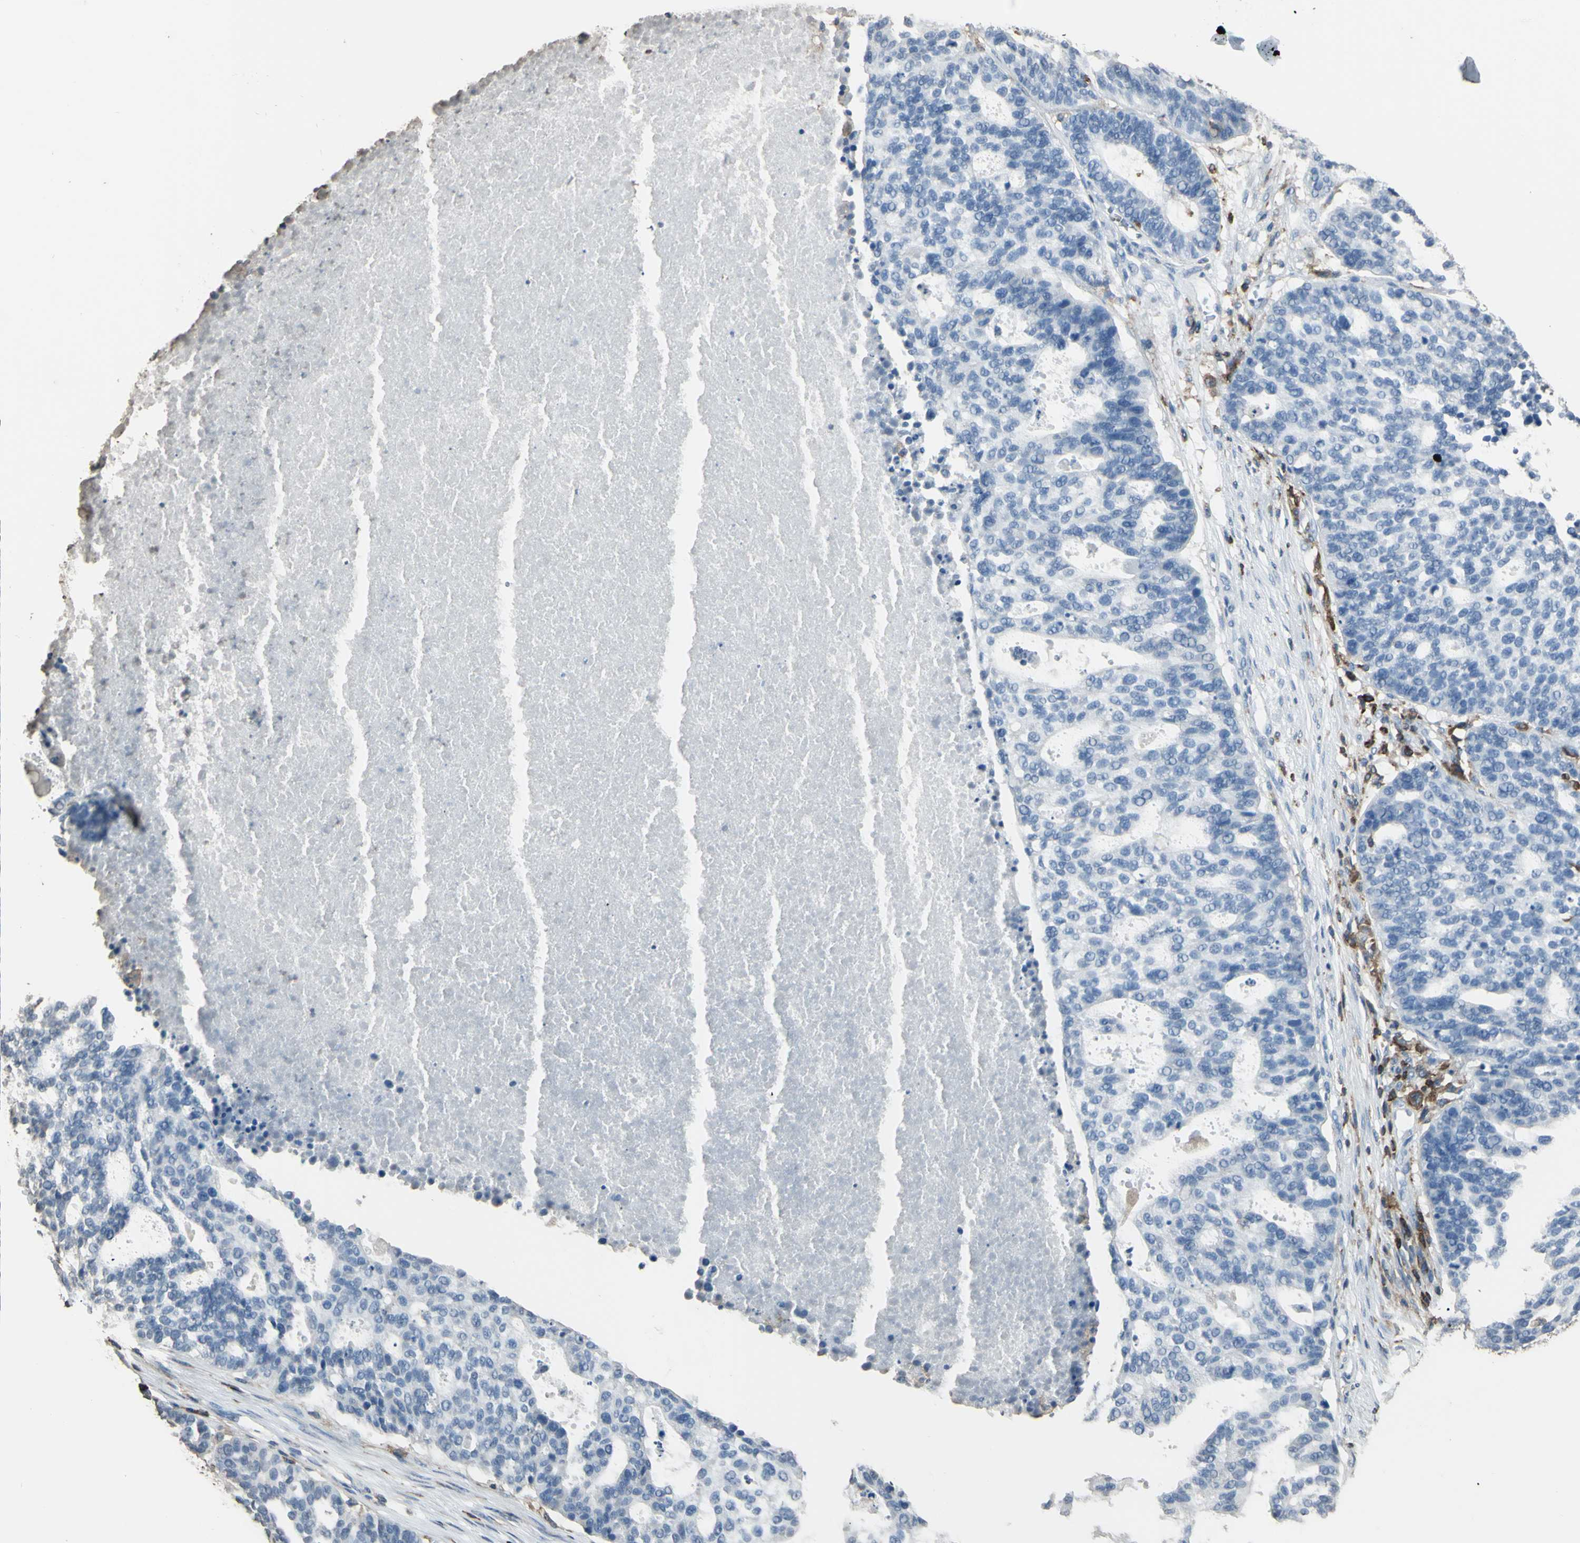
{"staining": {"intensity": "negative", "quantity": "none", "location": "none"}, "tissue": "ovarian cancer", "cell_type": "Tumor cells", "image_type": "cancer", "snomed": [{"axis": "morphology", "description": "Cystadenocarcinoma, serous, NOS"}, {"axis": "topography", "description": "Ovary"}], "caption": "Histopathology image shows no protein staining in tumor cells of ovarian cancer (serous cystadenocarcinoma) tissue.", "gene": "PSTPIP1", "patient": {"sex": "female", "age": 59}}